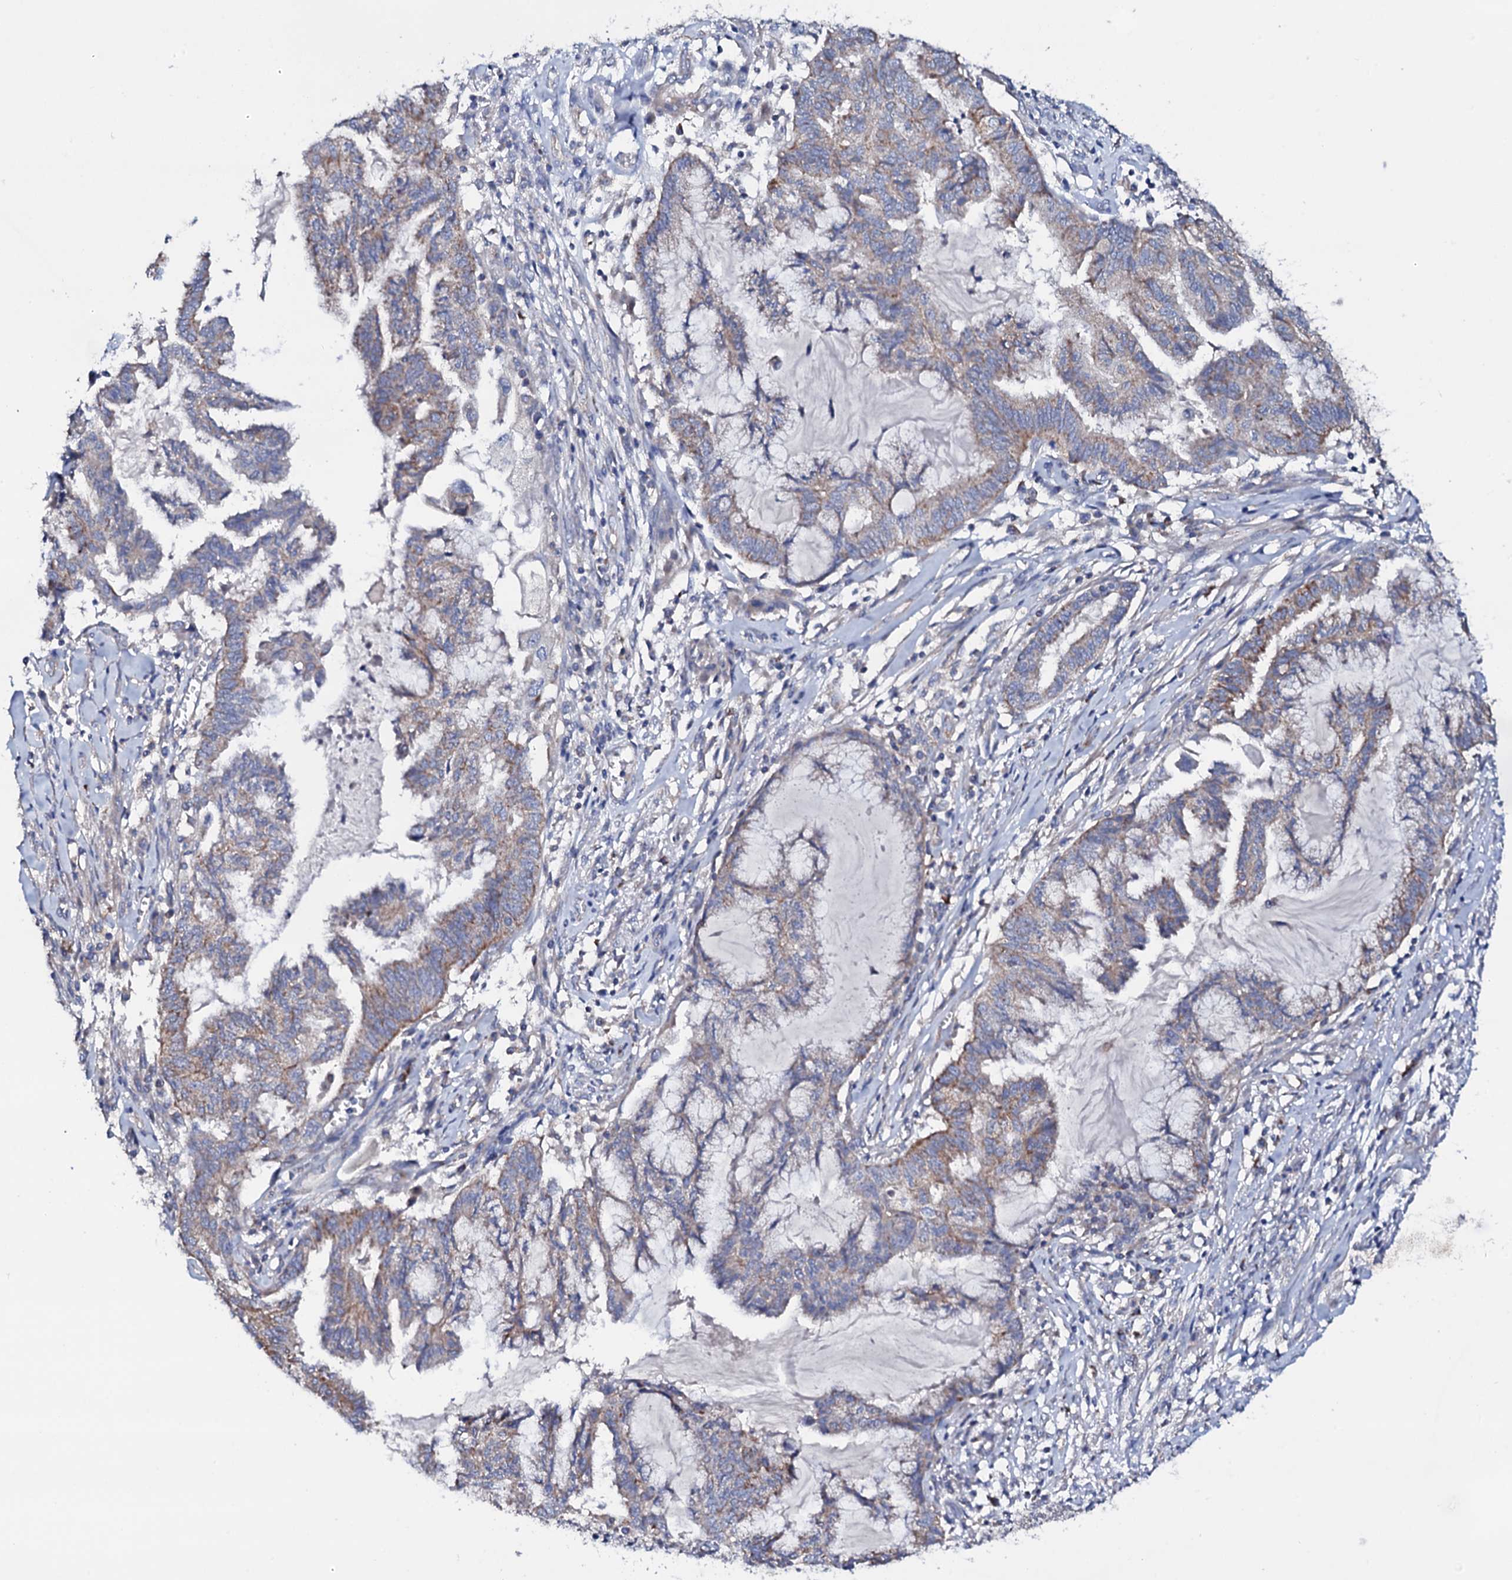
{"staining": {"intensity": "moderate", "quantity": "<25%", "location": "cytoplasmic/membranous"}, "tissue": "endometrial cancer", "cell_type": "Tumor cells", "image_type": "cancer", "snomed": [{"axis": "morphology", "description": "Adenocarcinoma, NOS"}, {"axis": "topography", "description": "Endometrium"}], "caption": "IHC histopathology image of adenocarcinoma (endometrial) stained for a protein (brown), which demonstrates low levels of moderate cytoplasmic/membranous expression in approximately <25% of tumor cells.", "gene": "TCAF2", "patient": {"sex": "female", "age": 86}}